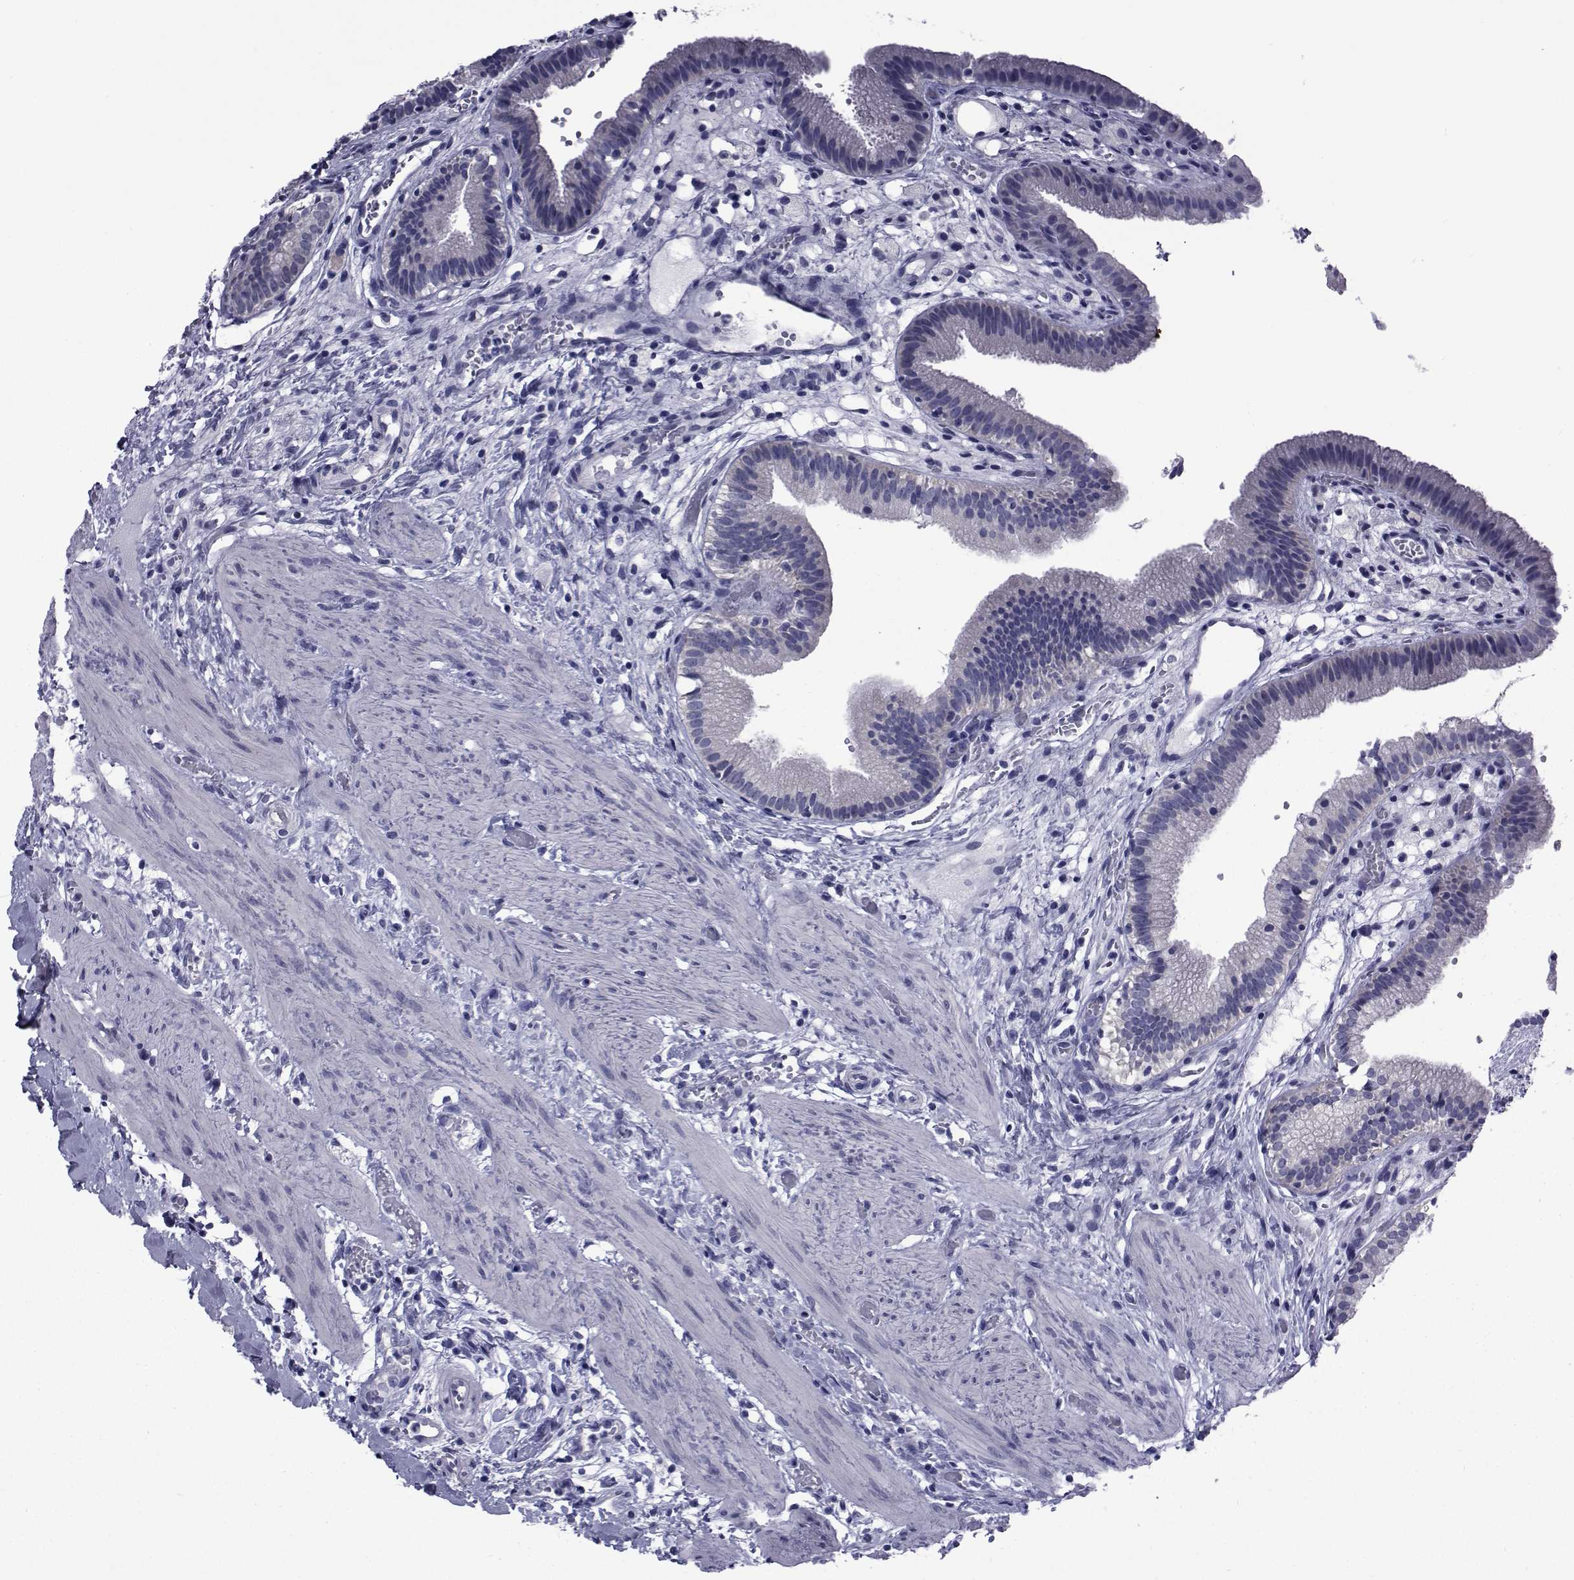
{"staining": {"intensity": "negative", "quantity": "none", "location": "none"}, "tissue": "gallbladder", "cell_type": "Glandular cells", "image_type": "normal", "snomed": [{"axis": "morphology", "description": "Normal tissue, NOS"}, {"axis": "topography", "description": "Gallbladder"}], "caption": "An image of human gallbladder is negative for staining in glandular cells. The staining is performed using DAB brown chromogen with nuclei counter-stained in using hematoxylin.", "gene": "GKAP1", "patient": {"sex": "female", "age": 24}}